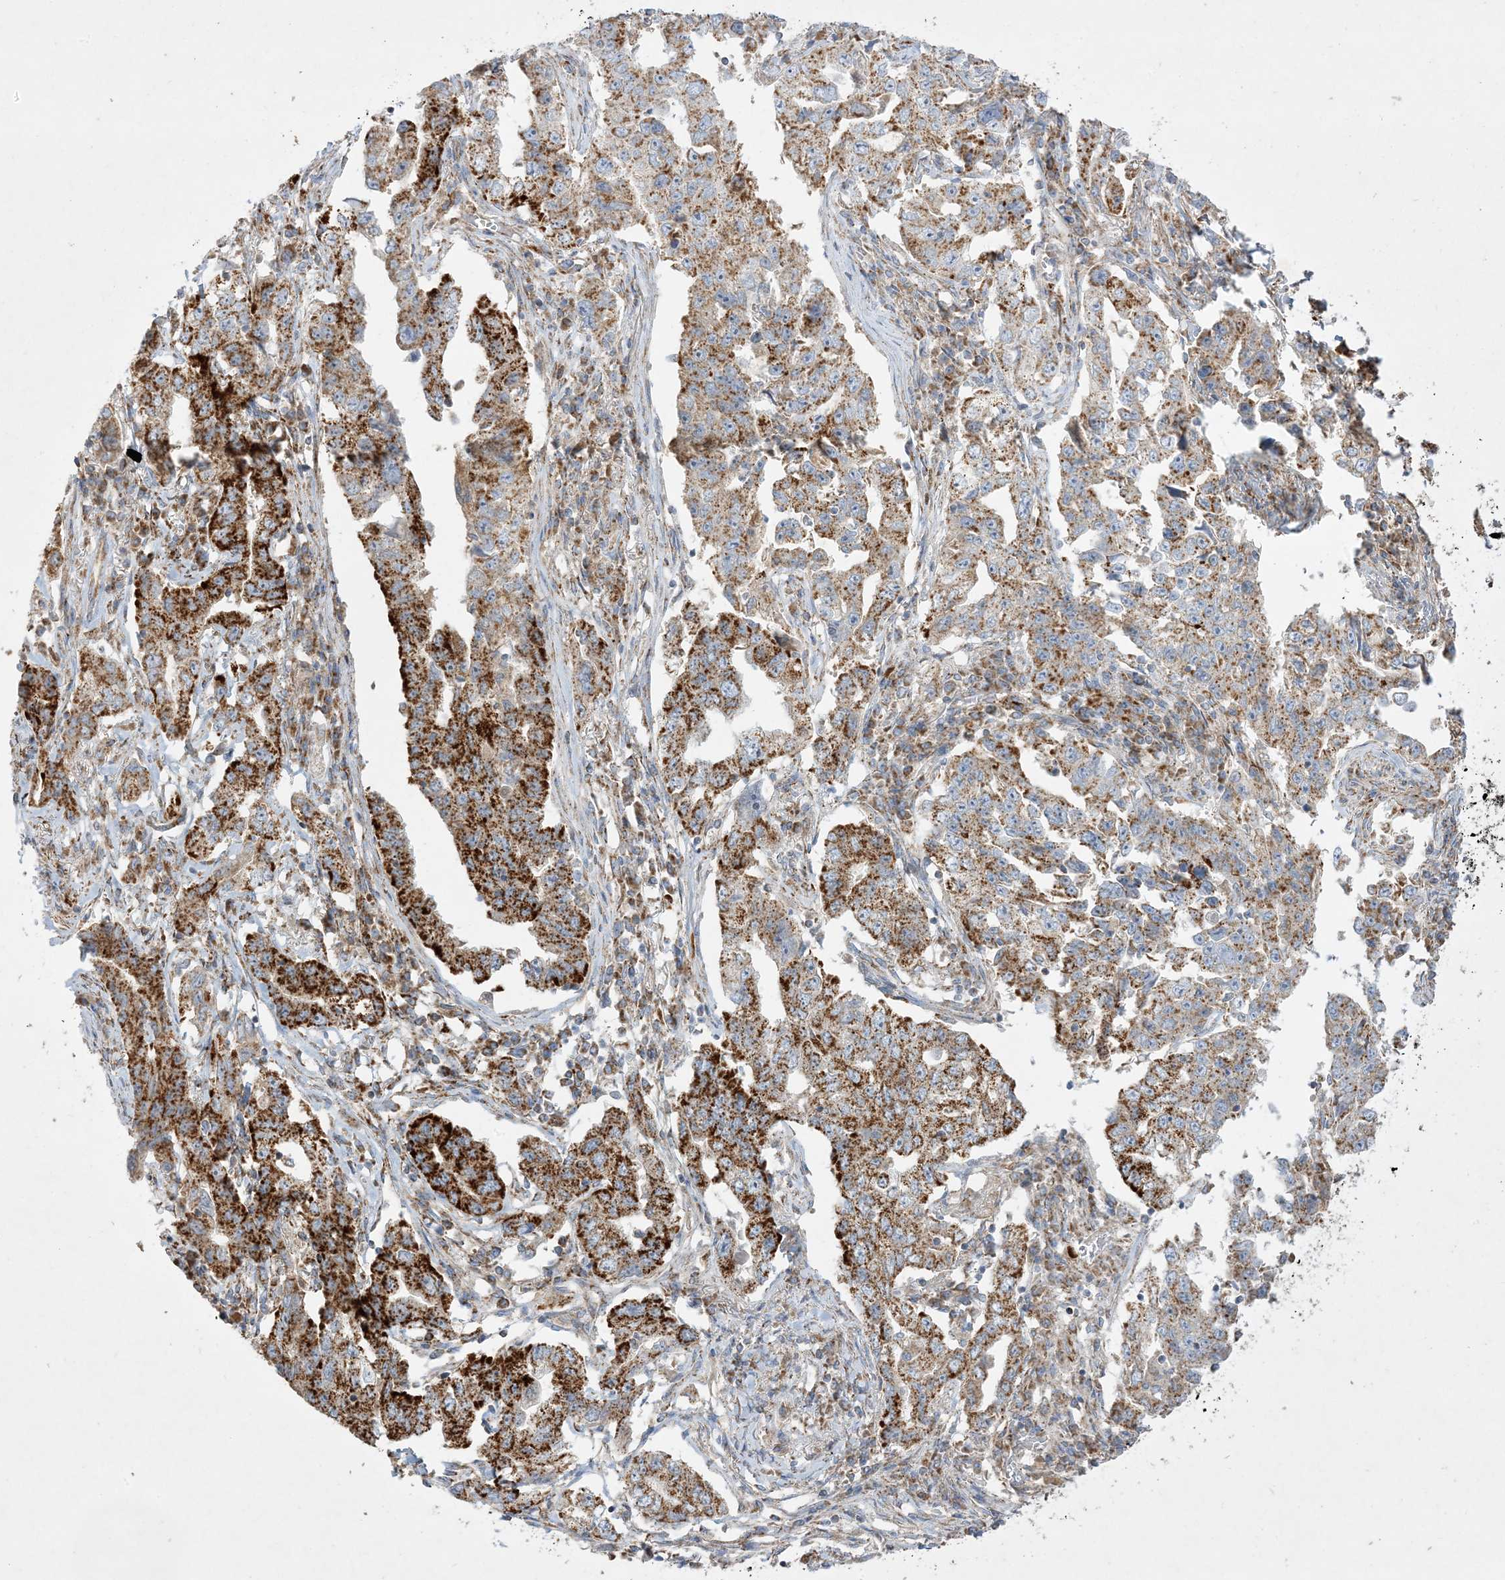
{"staining": {"intensity": "strong", "quantity": "25%-75%", "location": "cytoplasmic/membranous"}, "tissue": "lung cancer", "cell_type": "Tumor cells", "image_type": "cancer", "snomed": [{"axis": "morphology", "description": "Adenocarcinoma, NOS"}, {"axis": "topography", "description": "Lung"}], "caption": "Brown immunohistochemical staining in human lung cancer displays strong cytoplasmic/membranous positivity in approximately 25%-75% of tumor cells.", "gene": "NDUFAF3", "patient": {"sex": "female", "age": 51}}